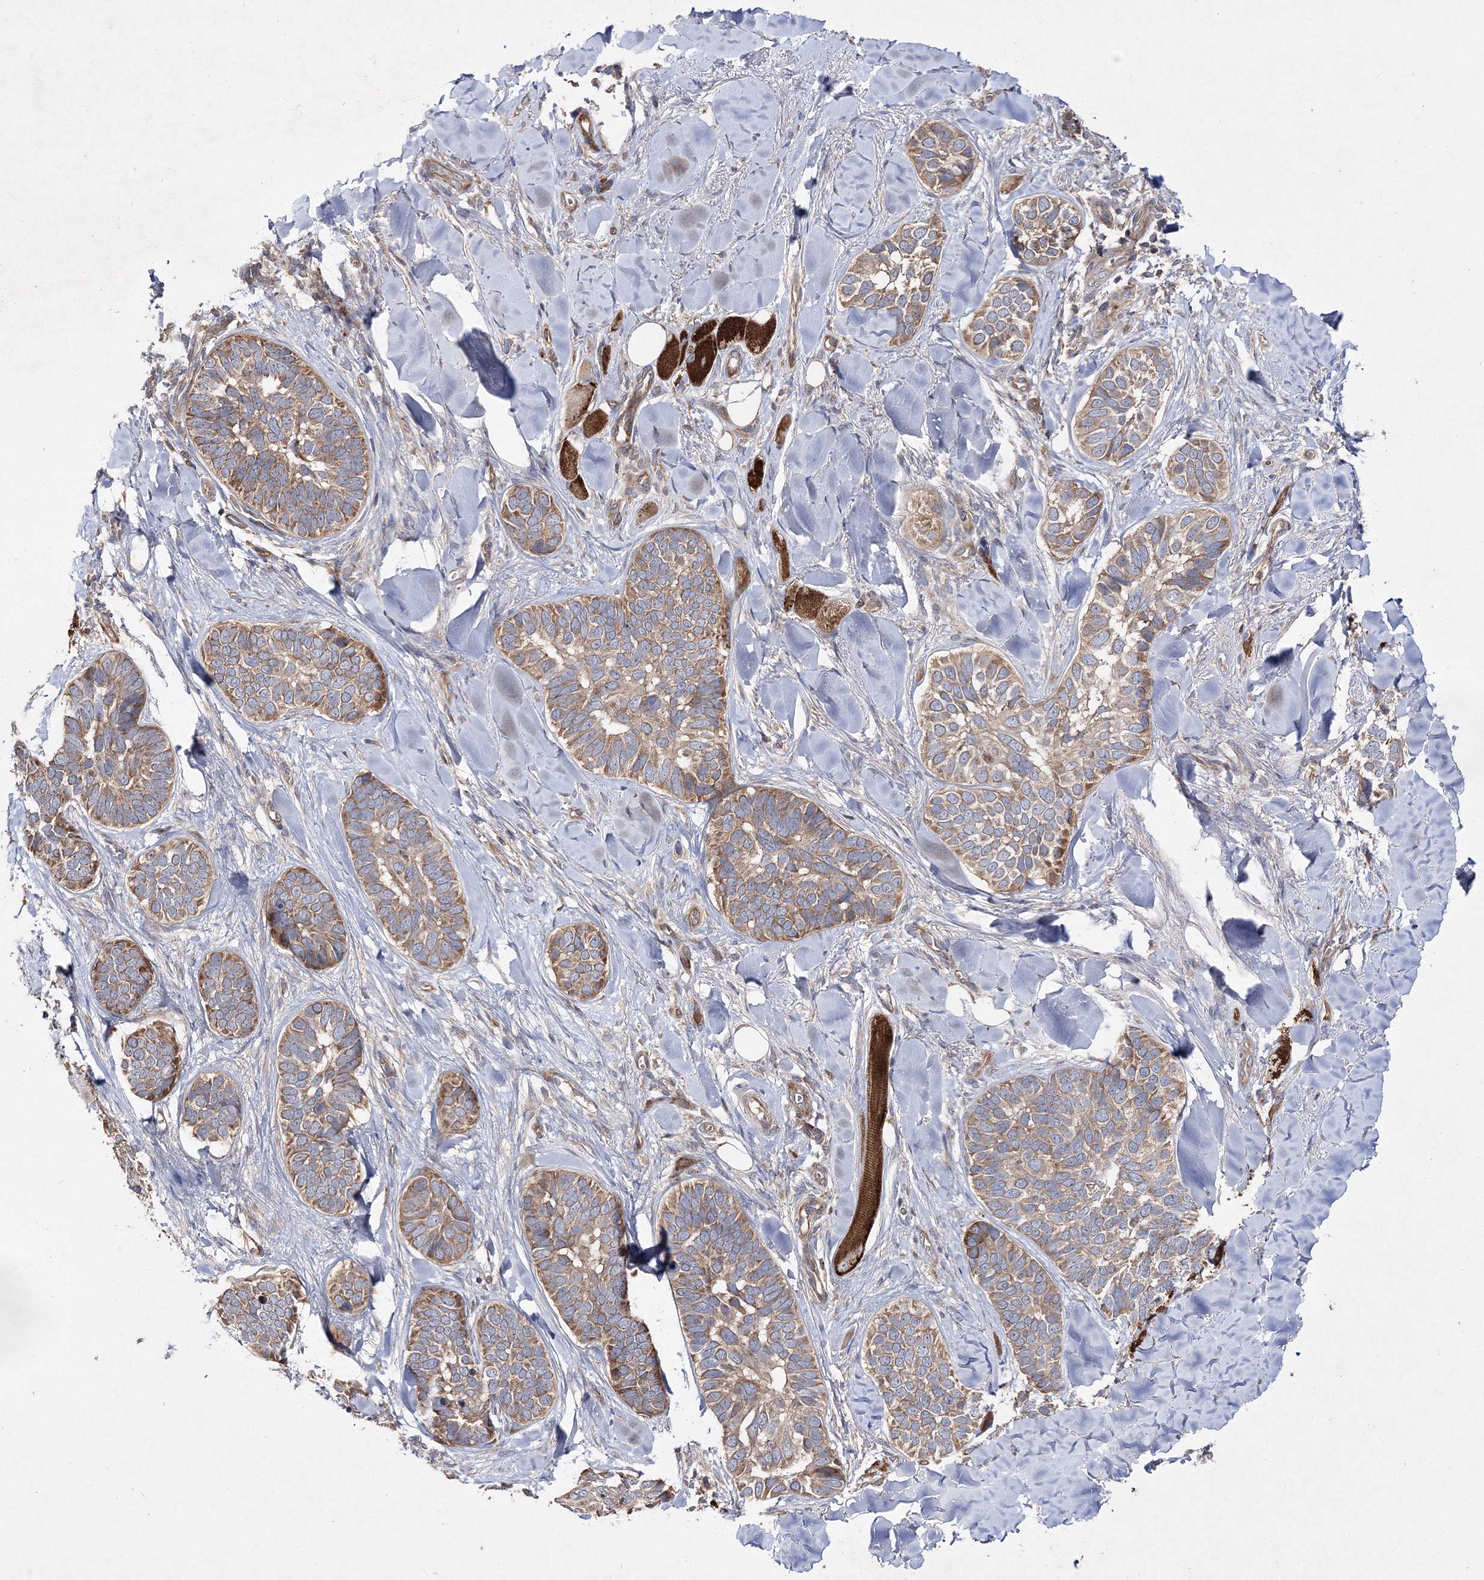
{"staining": {"intensity": "moderate", "quantity": "25%-75%", "location": "cytoplasmic/membranous"}, "tissue": "skin cancer", "cell_type": "Tumor cells", "image_type": "cancer", "snomed": [{"axis": "morphology", "description": "Basal cell carcinoma"}, {"axis": "topography", "description": "Skin"}], "caption": "High-power microscopy captured an immunohistochemistry photomicrograph of skin cancer, revealing moderate cytoplasmic/membranous staining in about 25%-75% of tumor cells.", "gene": "DNAJC13", "patient": {"sex": "male", "age": 62}}